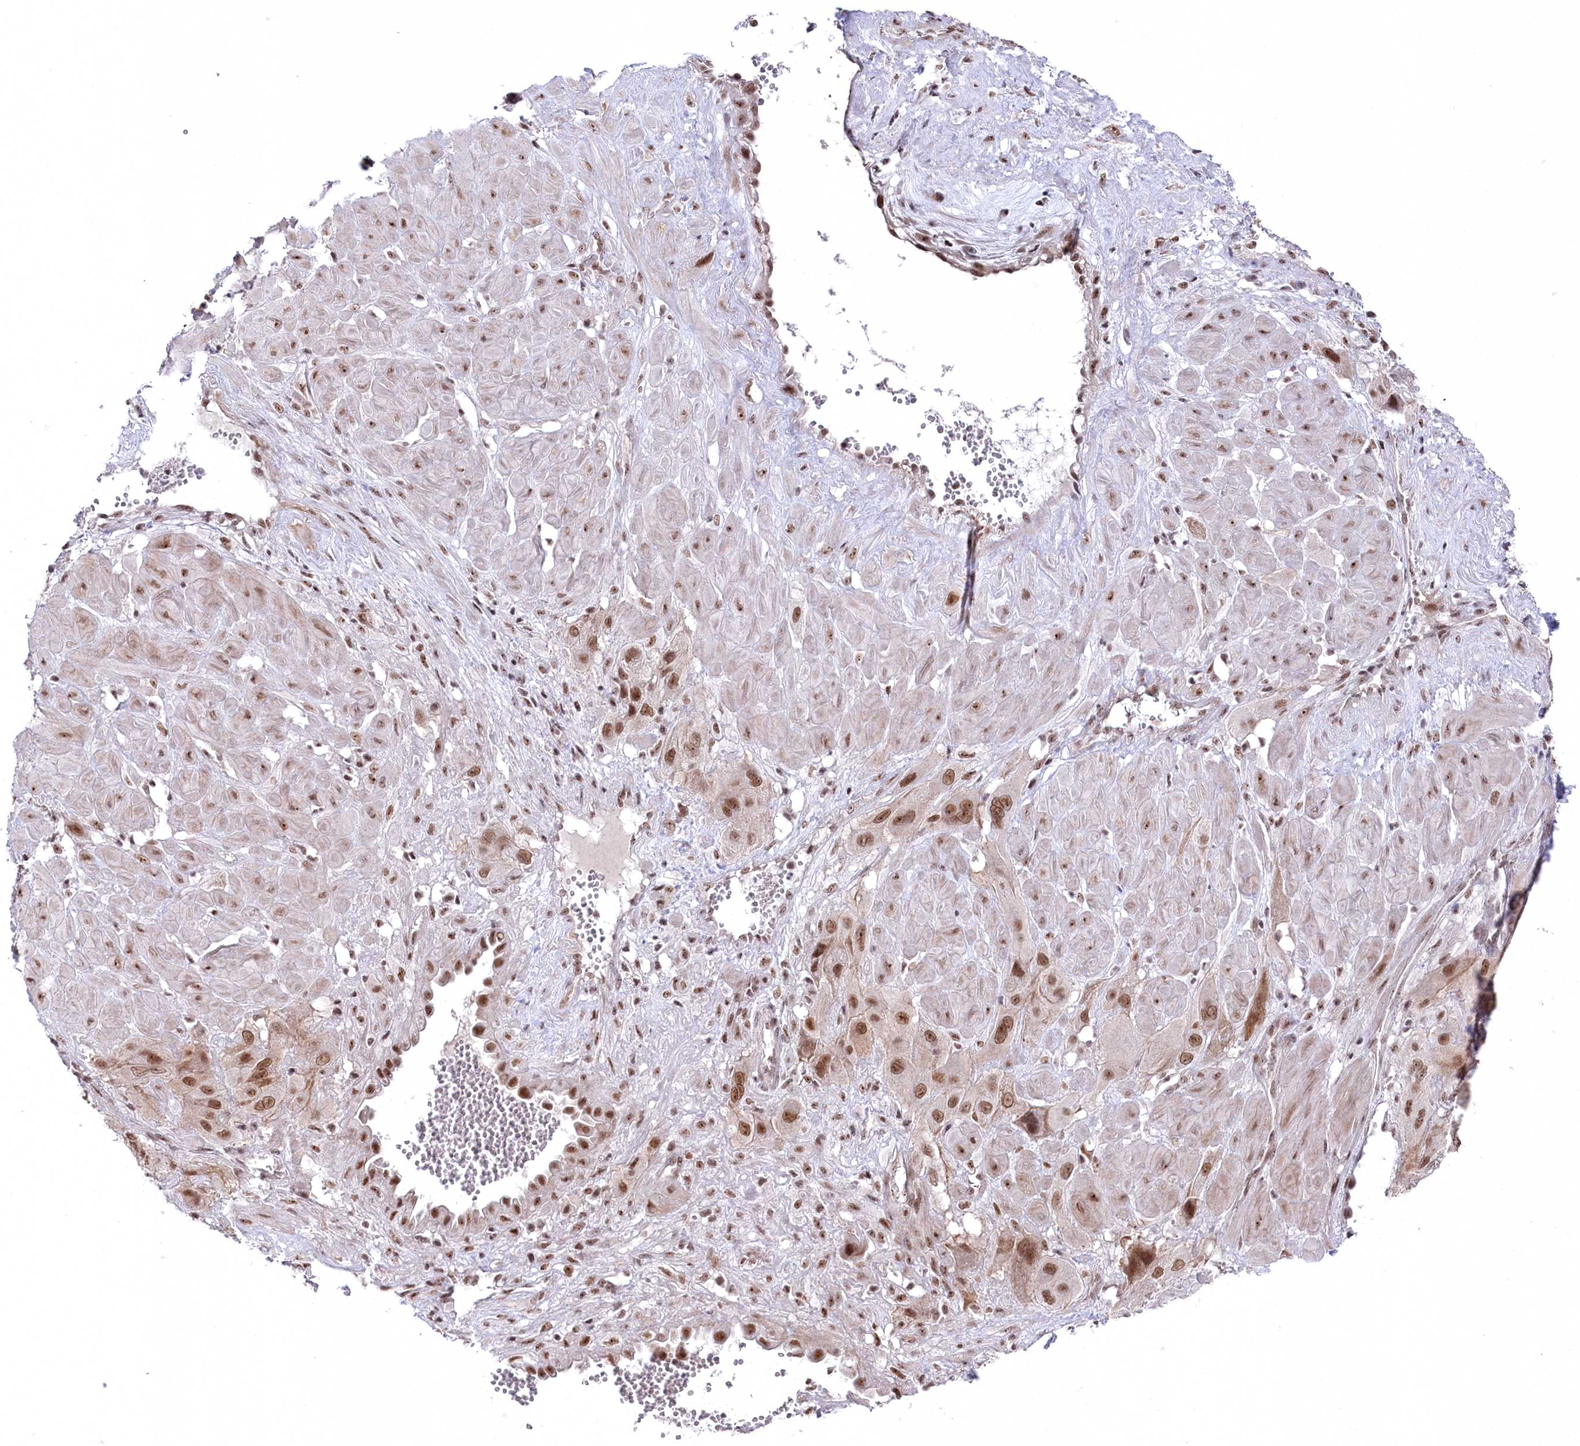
{"staining": {"intensity": "moderate", "quantity": ">75%", "location": "nuclear"}, "tissue": "cervical cancer", "cell_type": "Tumor cells", "image_type": "cancer", "snomed": [{"axis": "morphology", "description": "Squamous cell carcinoma, NOS"}, {"axis": "topography", "description": "Cervix"}], "caption": "Cervical cancer stained with DAB (3,3'-diaminobenzidine) immunohistochemistry displays medium levels of moderate nuclear positivity in about >75% of tumor cells.", "gene": "POLR2H", "patient": {"sex": "female", "age": 34}}